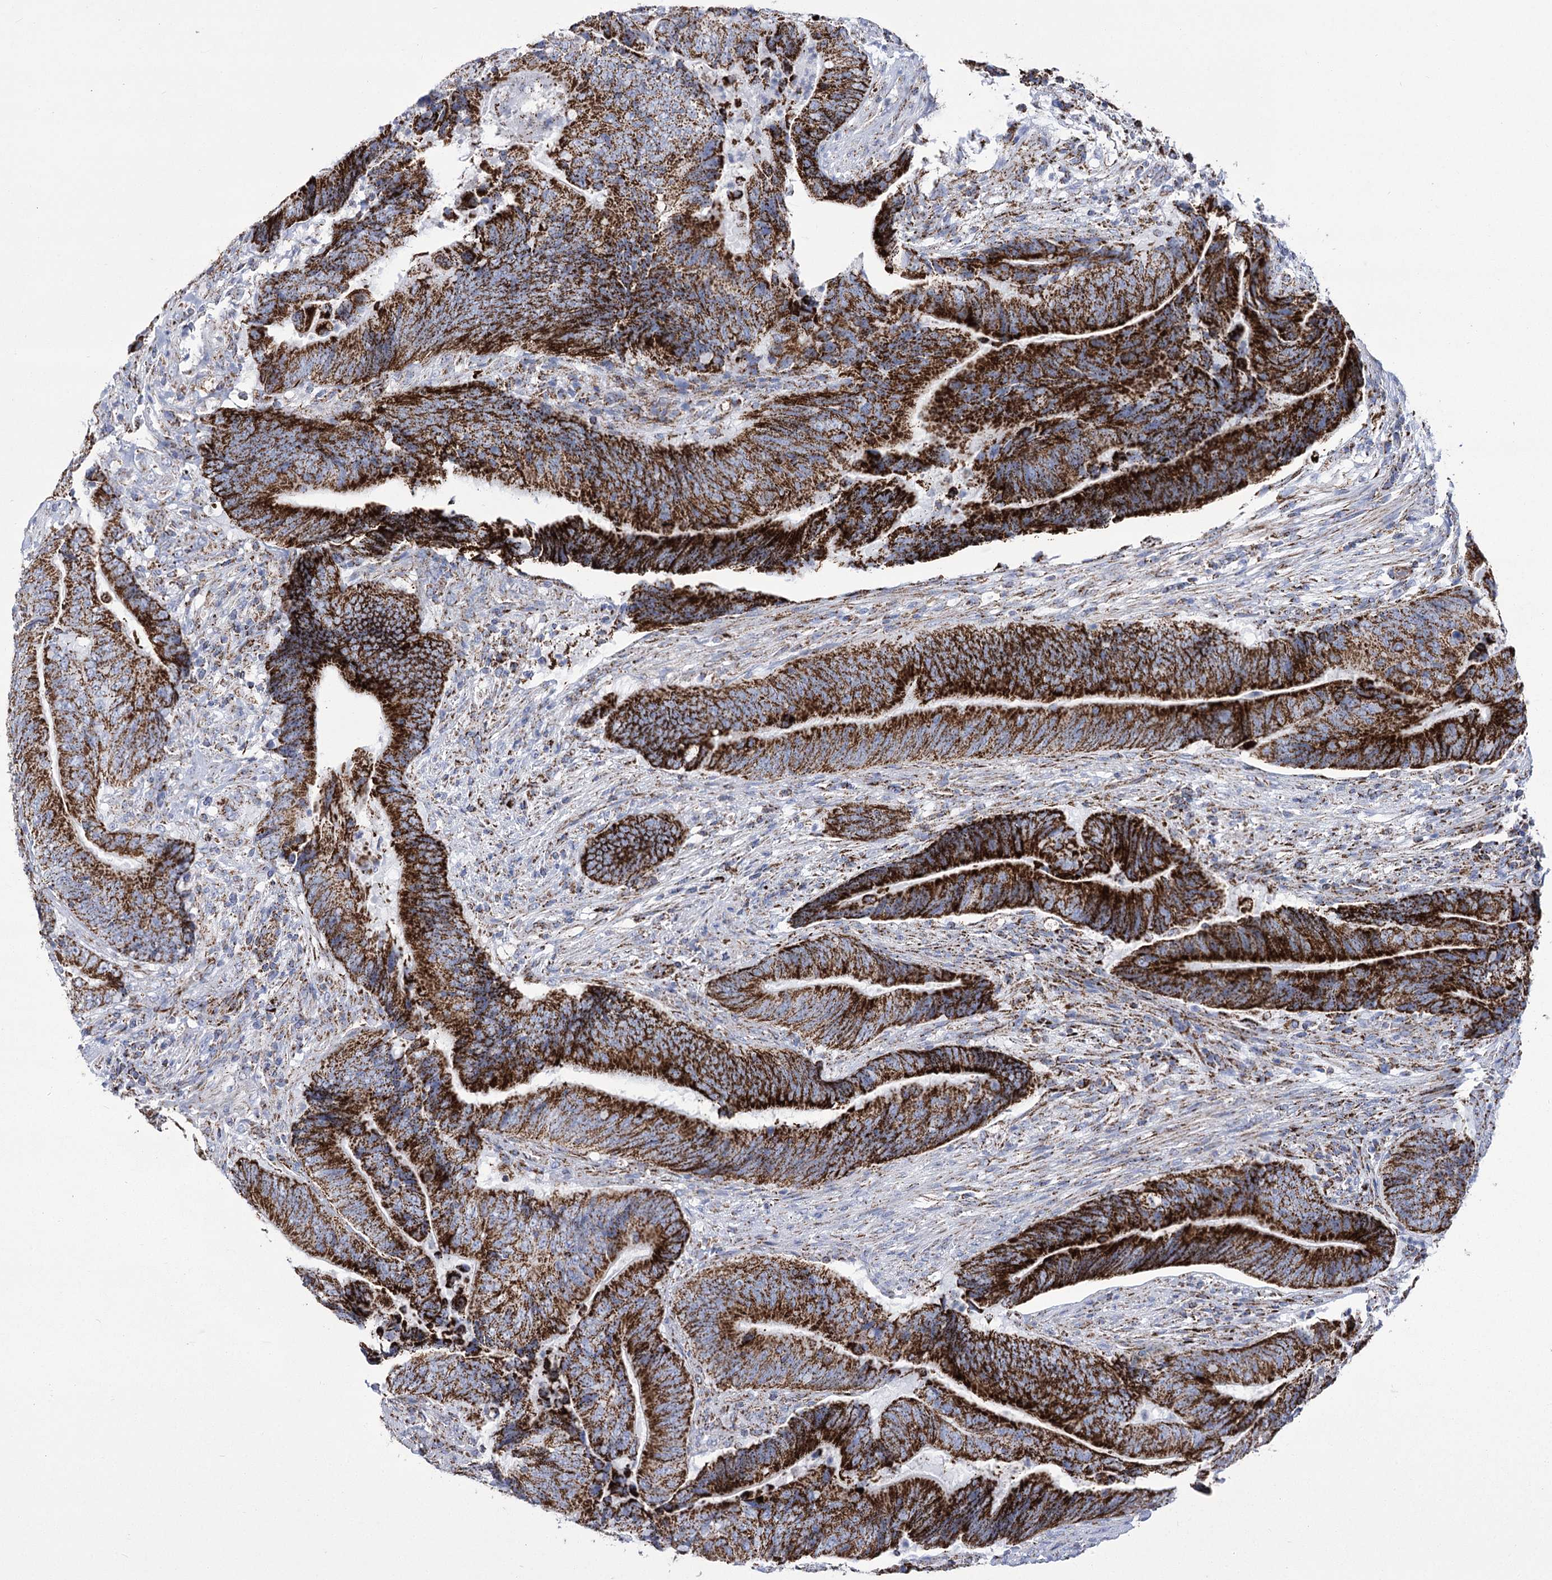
{"staining": {"intensity": "strong", "quantity": ">75%", "location": "cytoplasmic/membranous"}, "tissue": "colorectal cancer", "cell_type": "Tumor cells", "image_type": "cancer", "snomed": [{"axis": "morphology", "description": "Normal tissue, NOS"}, {"axis": "morphology", "description": "Adenocarcinoma, NOS"}, {"axis": "topography", "description": "Colon"}], "caption": "Protein expression analysis of human colorectal cancer reveals strong cytoplasmic/membranous expression in approximately >75% of tumor cells.", "gene": "PDHB", "patient": {"sex": "male", "age": 56}}